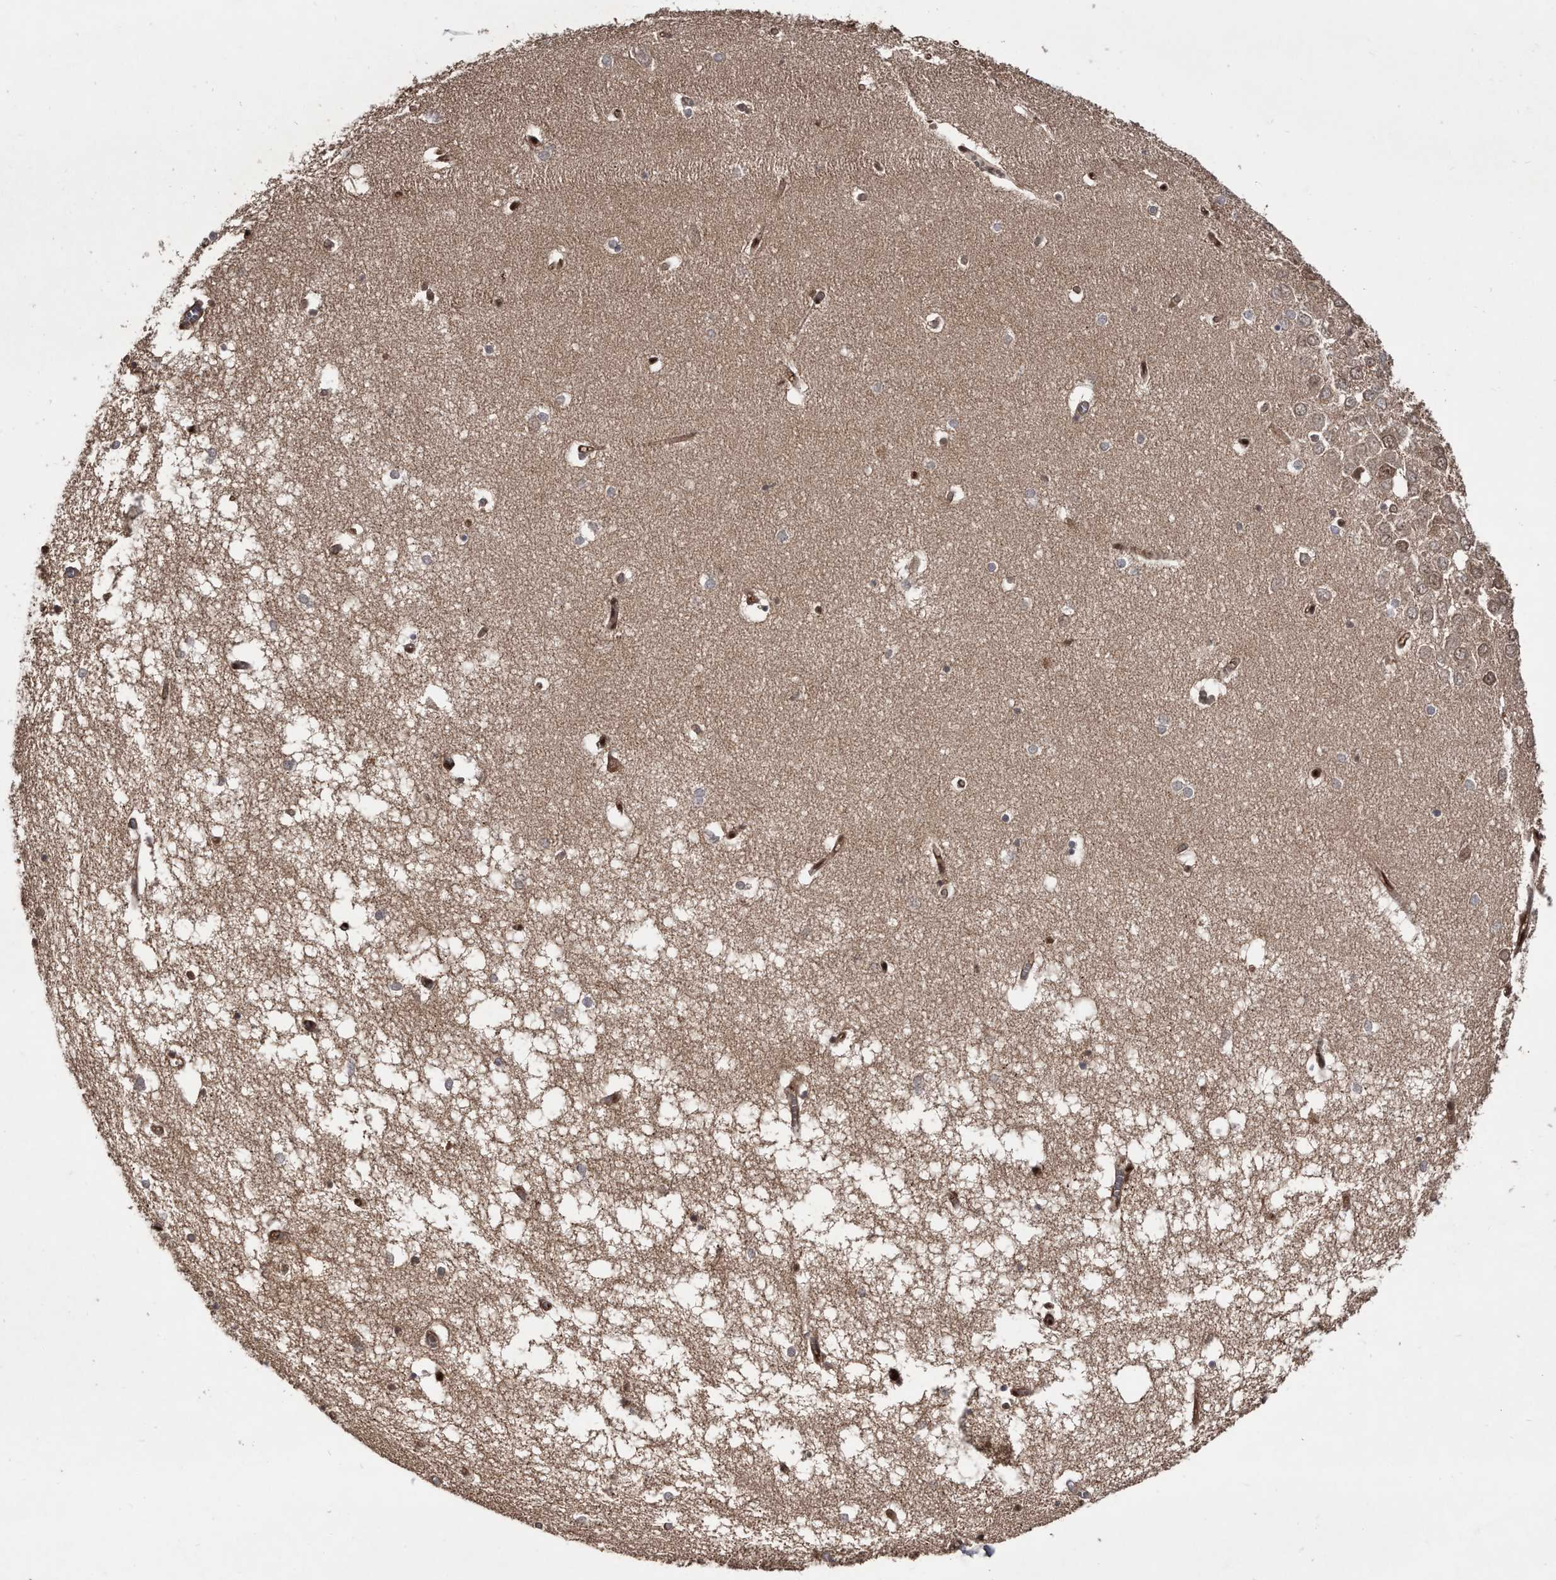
{"staining": {"intensity": "moderate", "quantity": "25%-75%", "location": "nuclear"}, "tissue": "hippocampus", "cell_type": "Glial cells", "image_type": "normal", "snomed": [{"axis": "morphology", "description": "Normal tissue, NOS"}, {"axis": "topography", "description": "Hippocampus"}], "caption": "The photomicrograph exhibits staining of normal hippocampus, revealing moderate nuclear protein expression (brown color) within glial cells.", "gene": "RAD23B", "patient": {"sex": "male", "age": 70}}